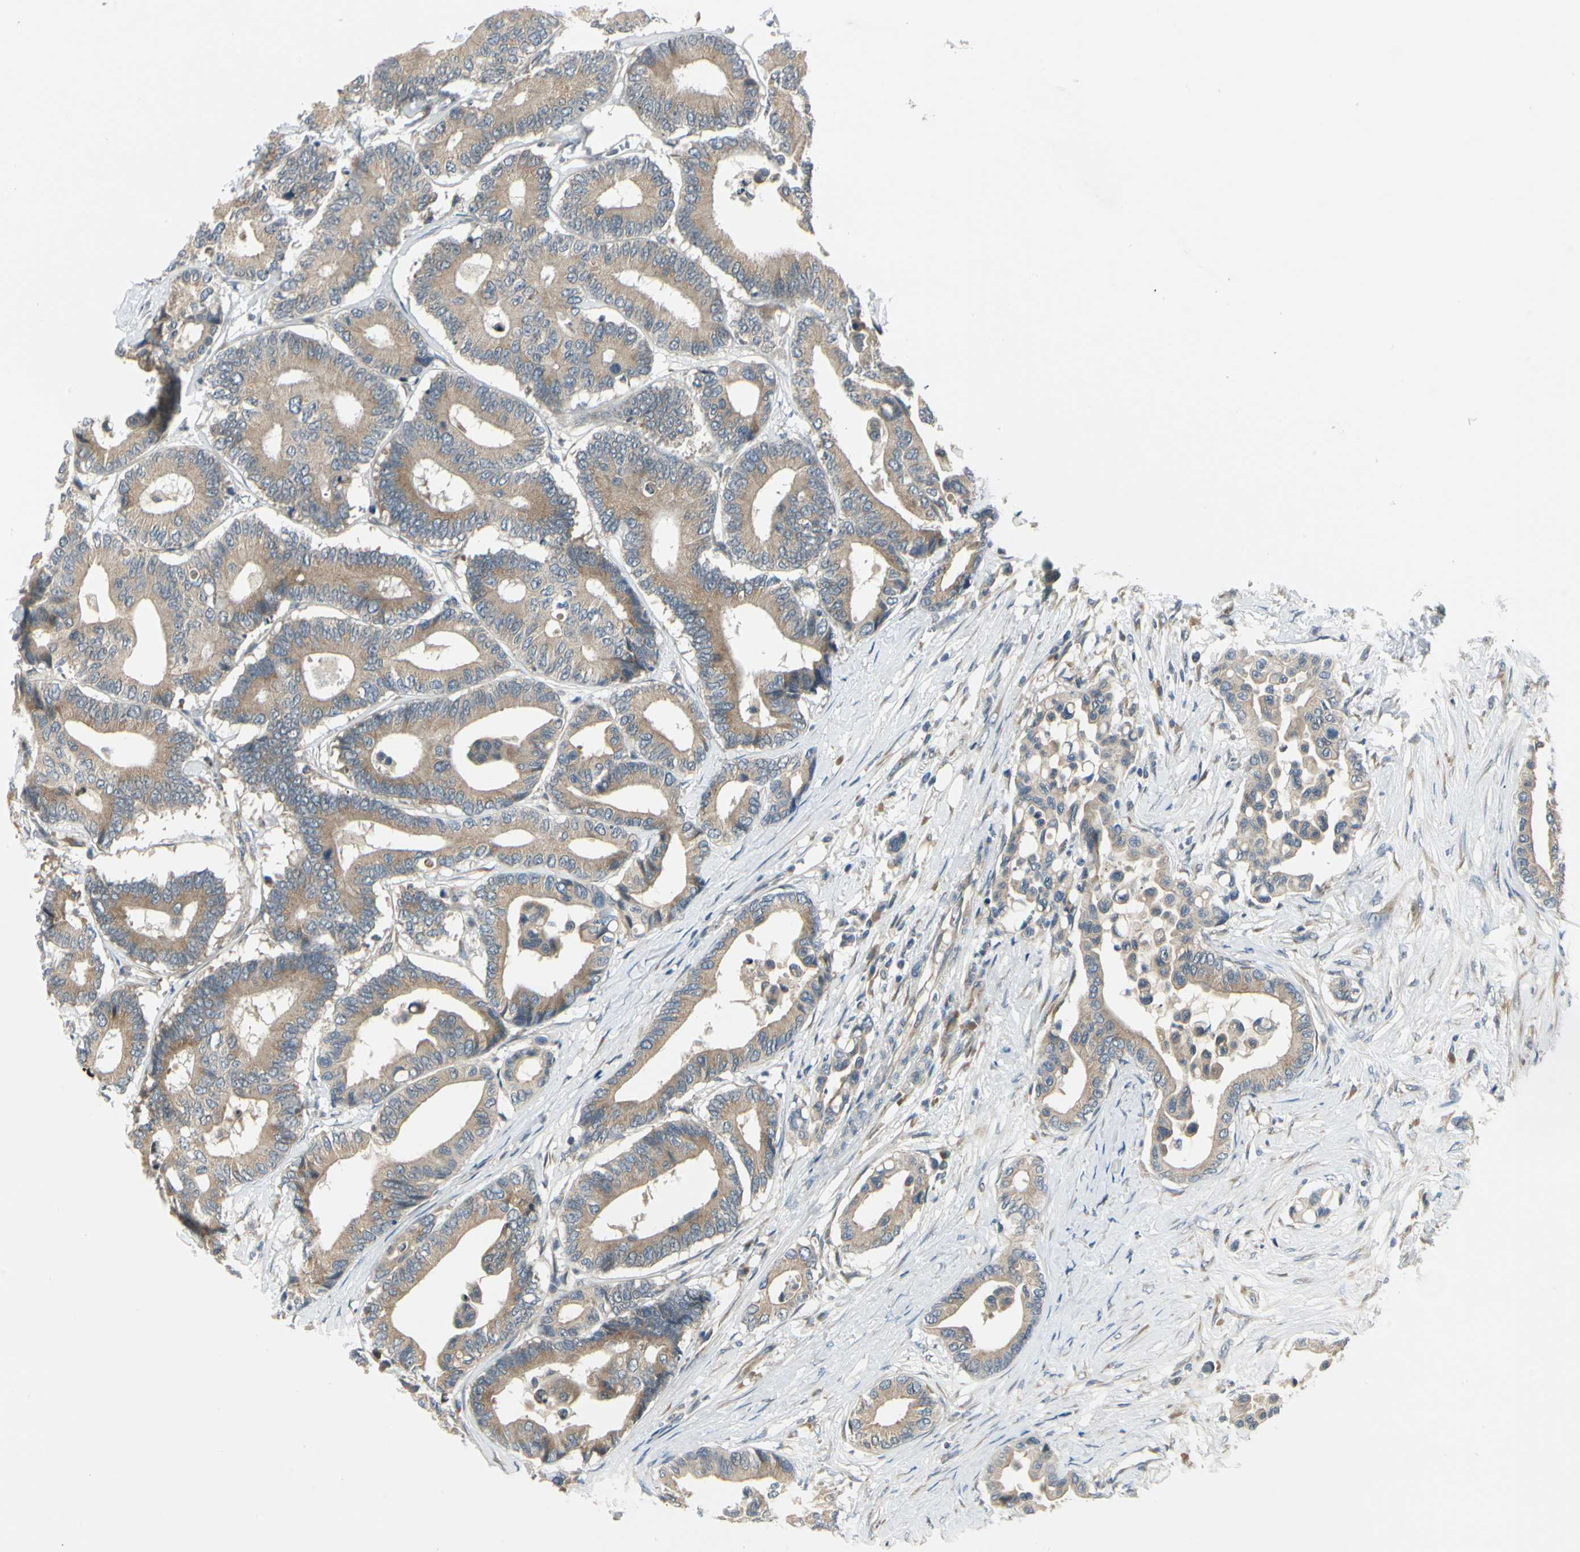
{"staining": {"intensity": "moderate", "quantity": ">75%", "location": "cytoplasmic/membranous"}, "tissue": "colorectal cancer", "cell_type": "Tumor cells", "image_type": "cancer", "snomed": [{"axis": "morphology", "description": "Normal tissue, NOS"}, {"axis": "morphology", "description": "Adenocarcinoma, NOS"}, {"axis": "topography", "description": "Colon"}], "caption": "The image displays staining of colorectal cancer (adenocarcinoma), revealing moderate cytoplasmic/membranous protein staining (brown color) within tumor cells. The protein is stained brown, and the nuclei are stained in blue (DAB IHC with brightfield microscopy, high magnification).", "gene": "BNIP1", "patient": {"sex": "male", "age": 82}}